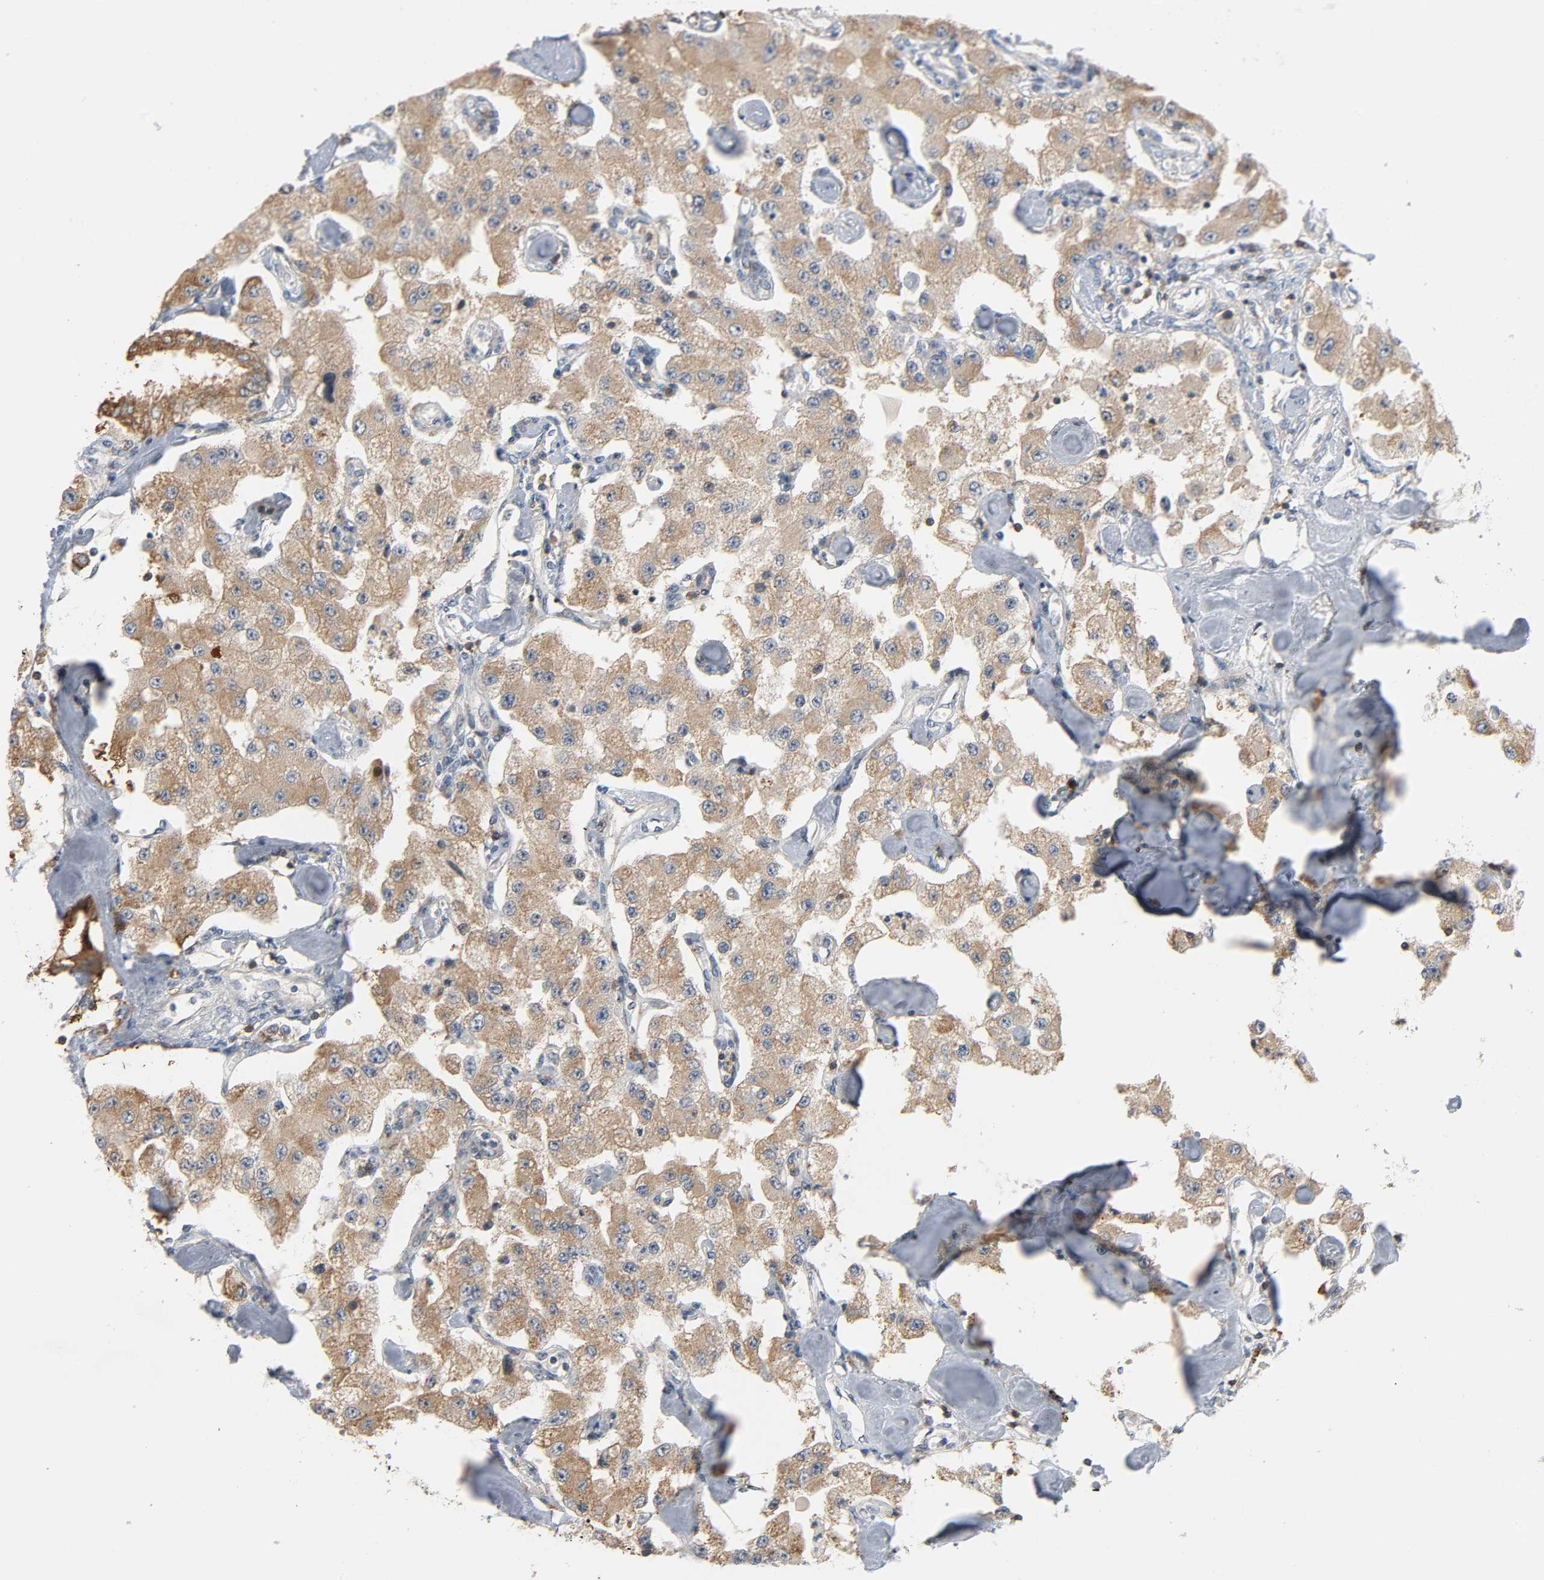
{"staining": {"intensity": "weak", "quantity": ">75%", "location": "cytoplasmic/membranous"}, "tissue": "carcinoid", "cell_type": "Tumor cells", "image_type": "cancer", "snomed": [{"axis": "morphology", "description": "Carcinoid, malignant, NOS"}, {"axis": "topography", "description": "Pancreas"}], "caption": "Protein analysis of carcinoid (malignant) tissue reveals weak cytoplasmic/membranous expression in approximately >75% of tumor cells.", "gene": "CD4", "patient": {"sex": "male", "age": 41}}